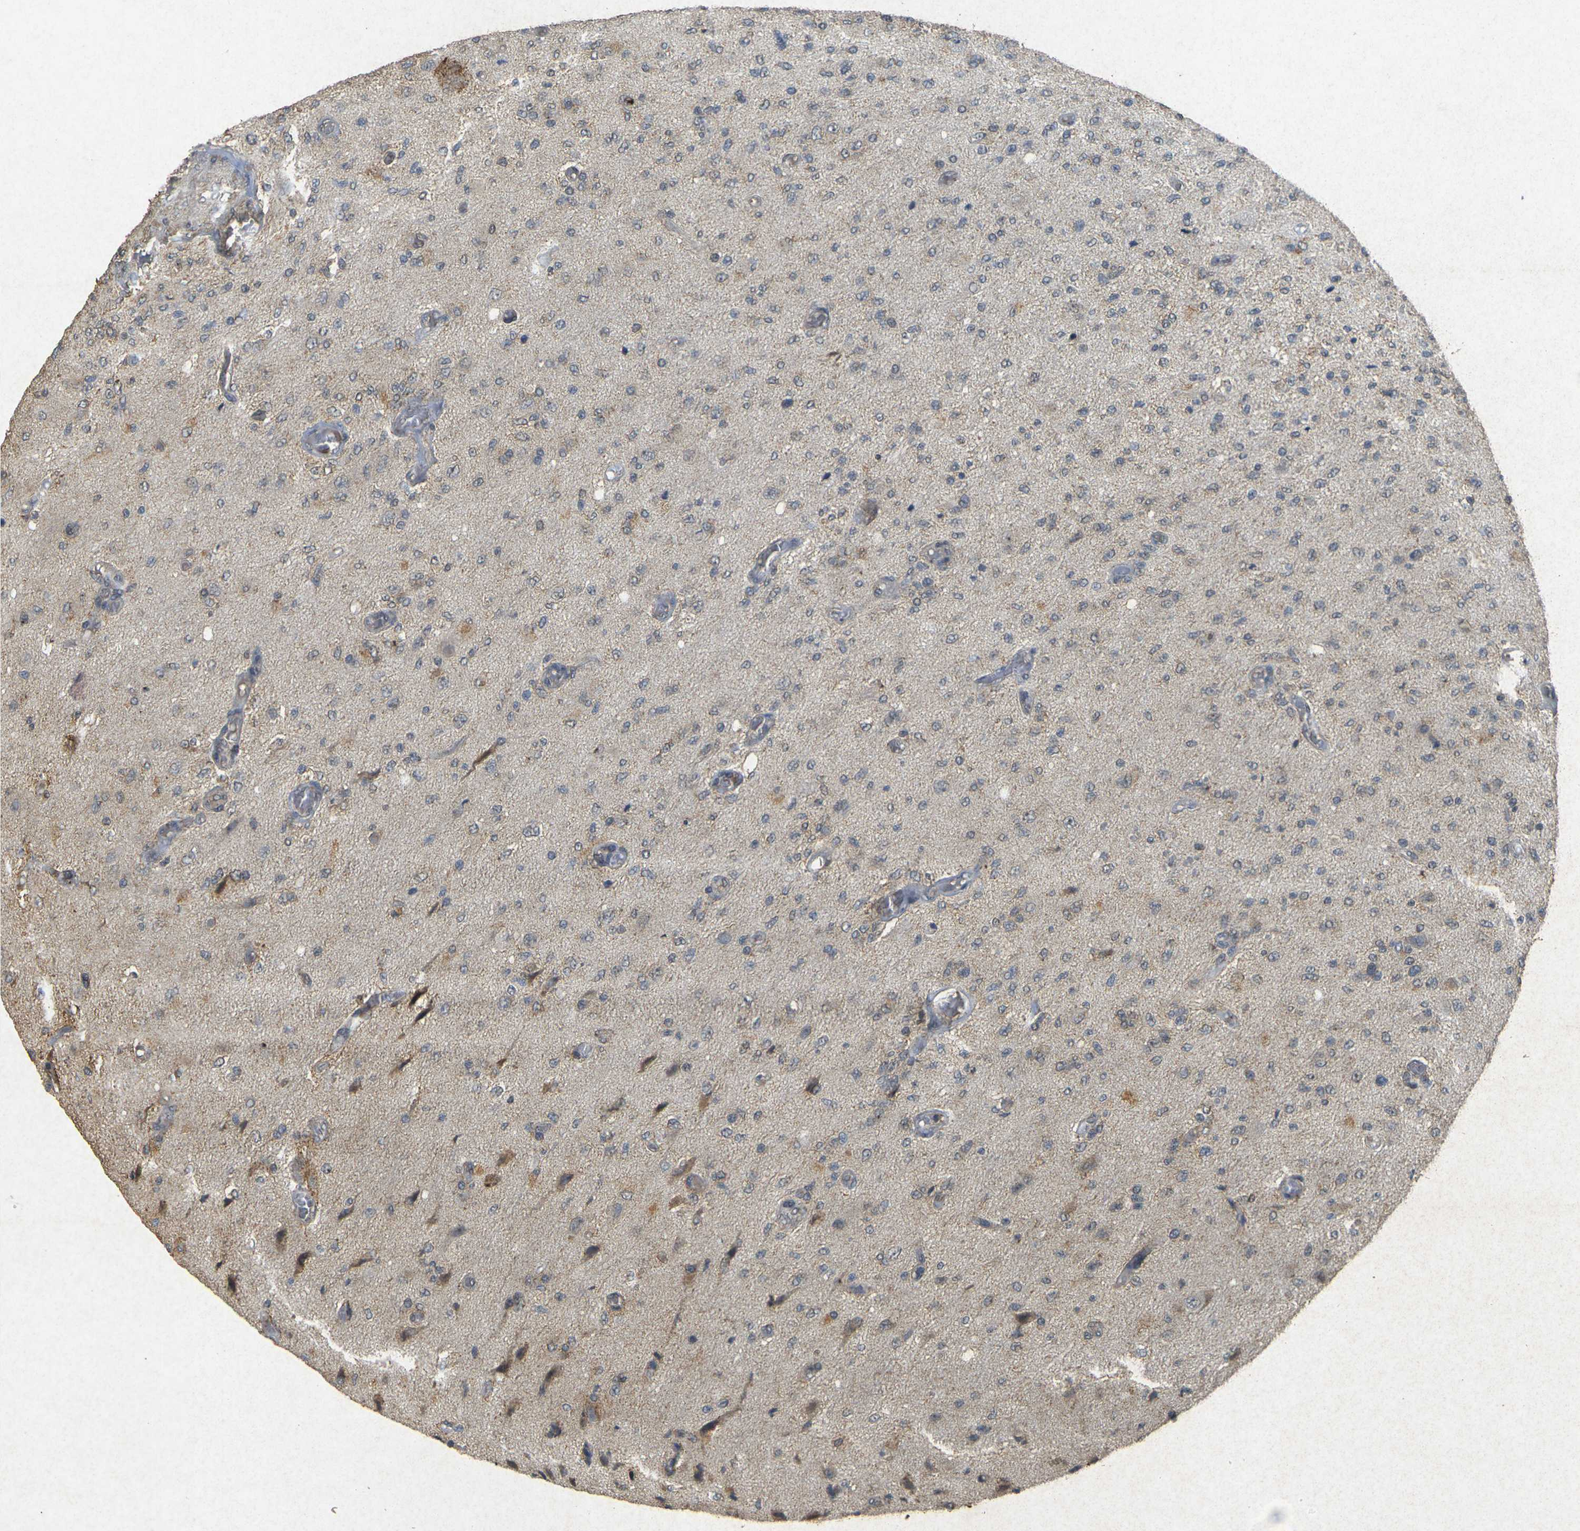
{"staining": {"intensity": "moderate", "quantity": "25%-75%", "location": "cytoplasmic/membranous"}, "tissue": "glioma", "cell_type": "Tumor cells", "image_type": "cancer", "snomed": [{"axis": "morphology", "description": "Normal tissue, NOS"}, {"axis": "morphology", "description": "Glioma, malignant, High grade"}, {"axis": "topography", "description": "Cerebral cortex"}], "caption": "Immunohistochemistry micrograph of human glioma stained for a protein (brown), which exhibits medium levels of moderate cytoplasmic/membranous expression in about 25%-75% of tumor cells.", "gene": "ERN1", "patient": {"sex": "male", "age": 77}}